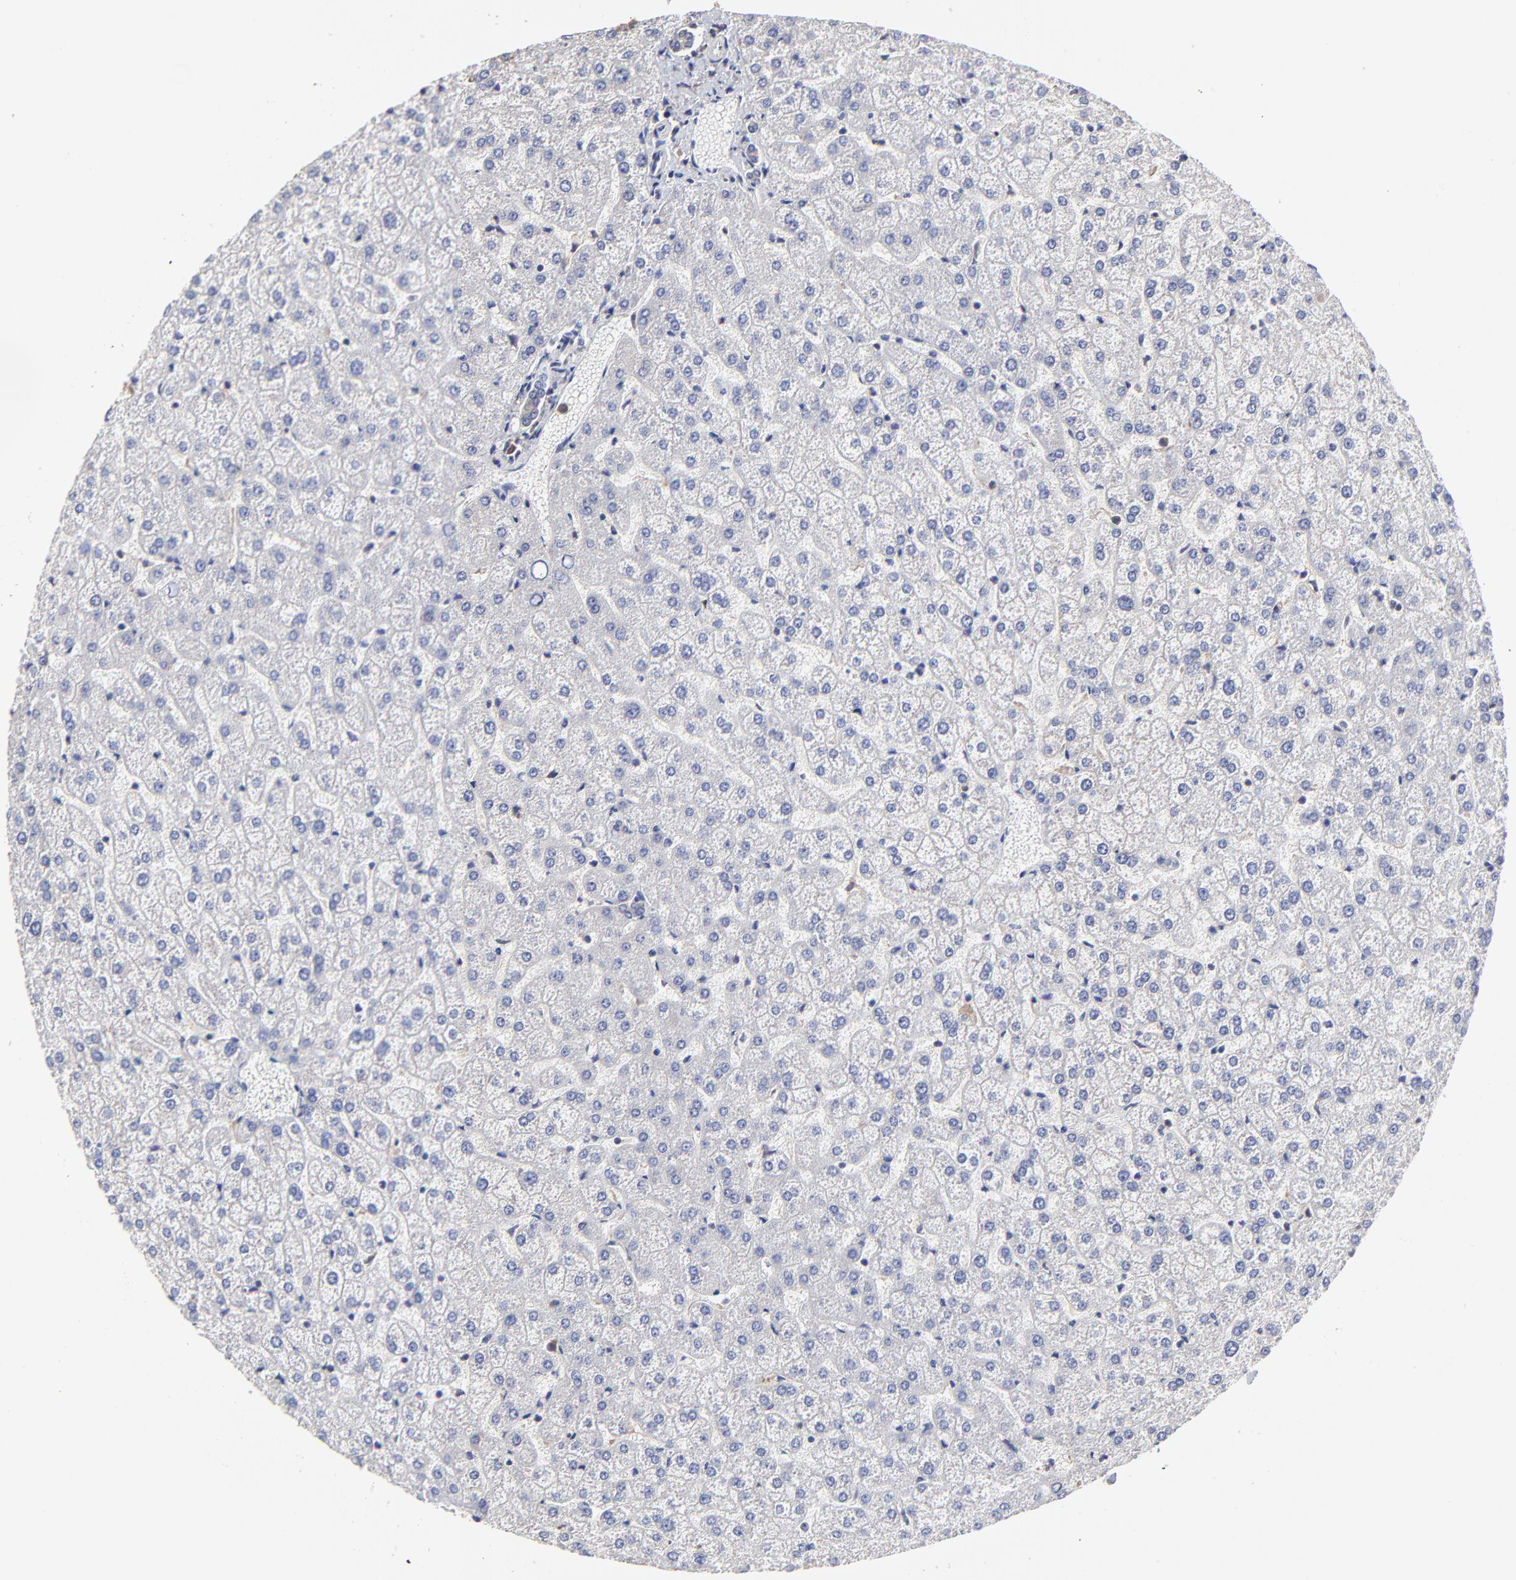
{"staining": {"intensity": "moderate", "quantity": ">75%", "location": "cytoplasmic/membranous"}, "tissue": "liver", "cell_type": "Cholangiocytes", "image_type": "normal", "snomed": [{"axis": "morphology", "description": "Normal tissue, NOS"}, {"axis": "topography", "description": "Liver"}], "caption": "Normal liver displays moderate cytoplasmic/membranous expression in about >75% of cholangiocytes, visualized by immunohistochemistry. (brown staining indicates protein expression, while blue staining denotes nuclei).", "gene": "CCT2", "patient": {"sex": "female", "age": 32}}